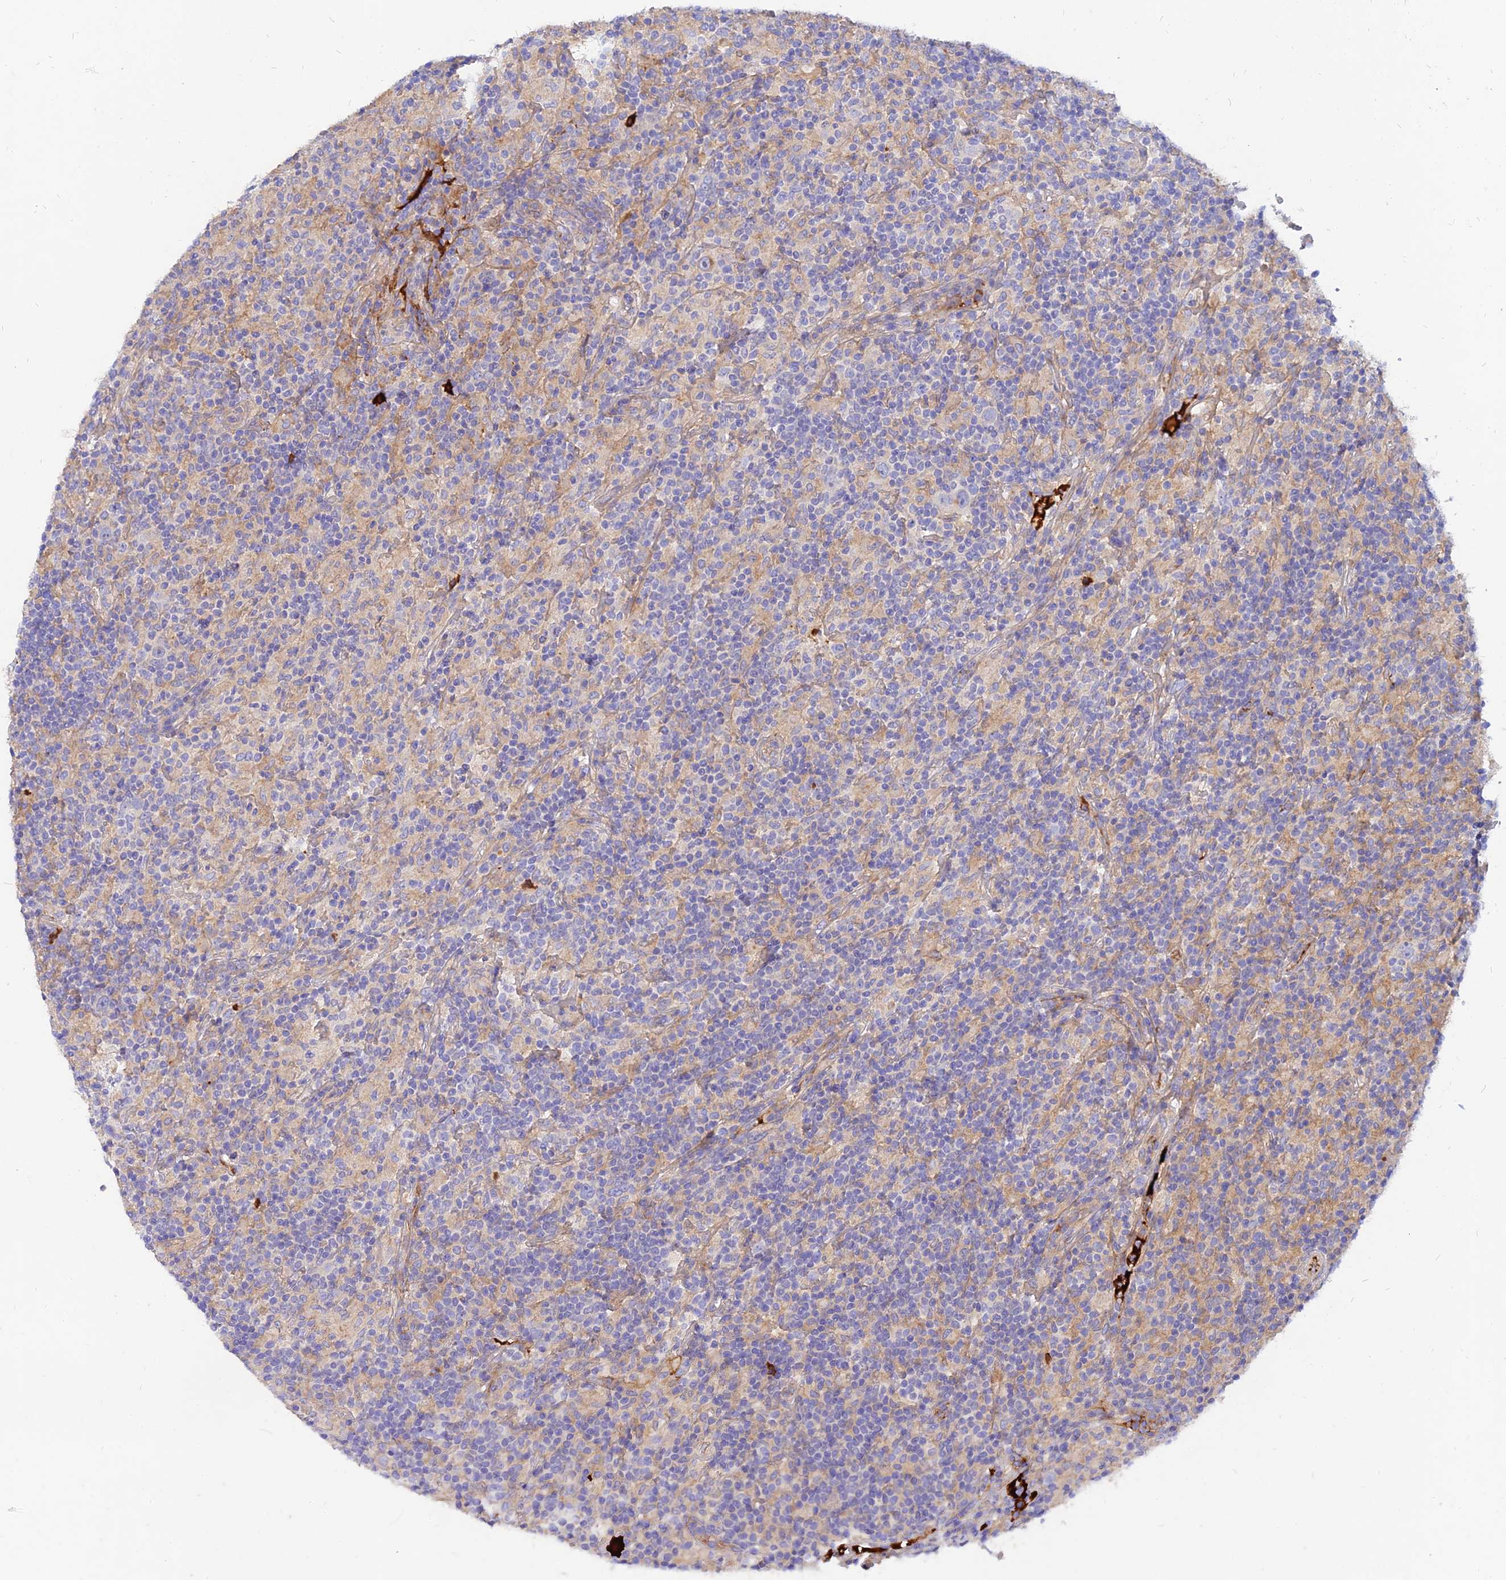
{"staining": {"intensity": "negative", "quantity": "none", "location": "none"}, "tissue": "lymphoma", "cell_type": "Tumor cells", "image_type": "cancer", "snomed": [{"axis": "morphology", "description": "Hodgkin's disease, NOS"}, {"axis": "topography", "description": "Lymph node"}], "caption": "High power microscopy micrograph of an immunohistochemistry (IHC) photomicrograph of Hodgkin's disease, revealing no significant positivity in tumor cells.", "gene": "MROH1", "patient": {"sex": "male", "age": 70}}